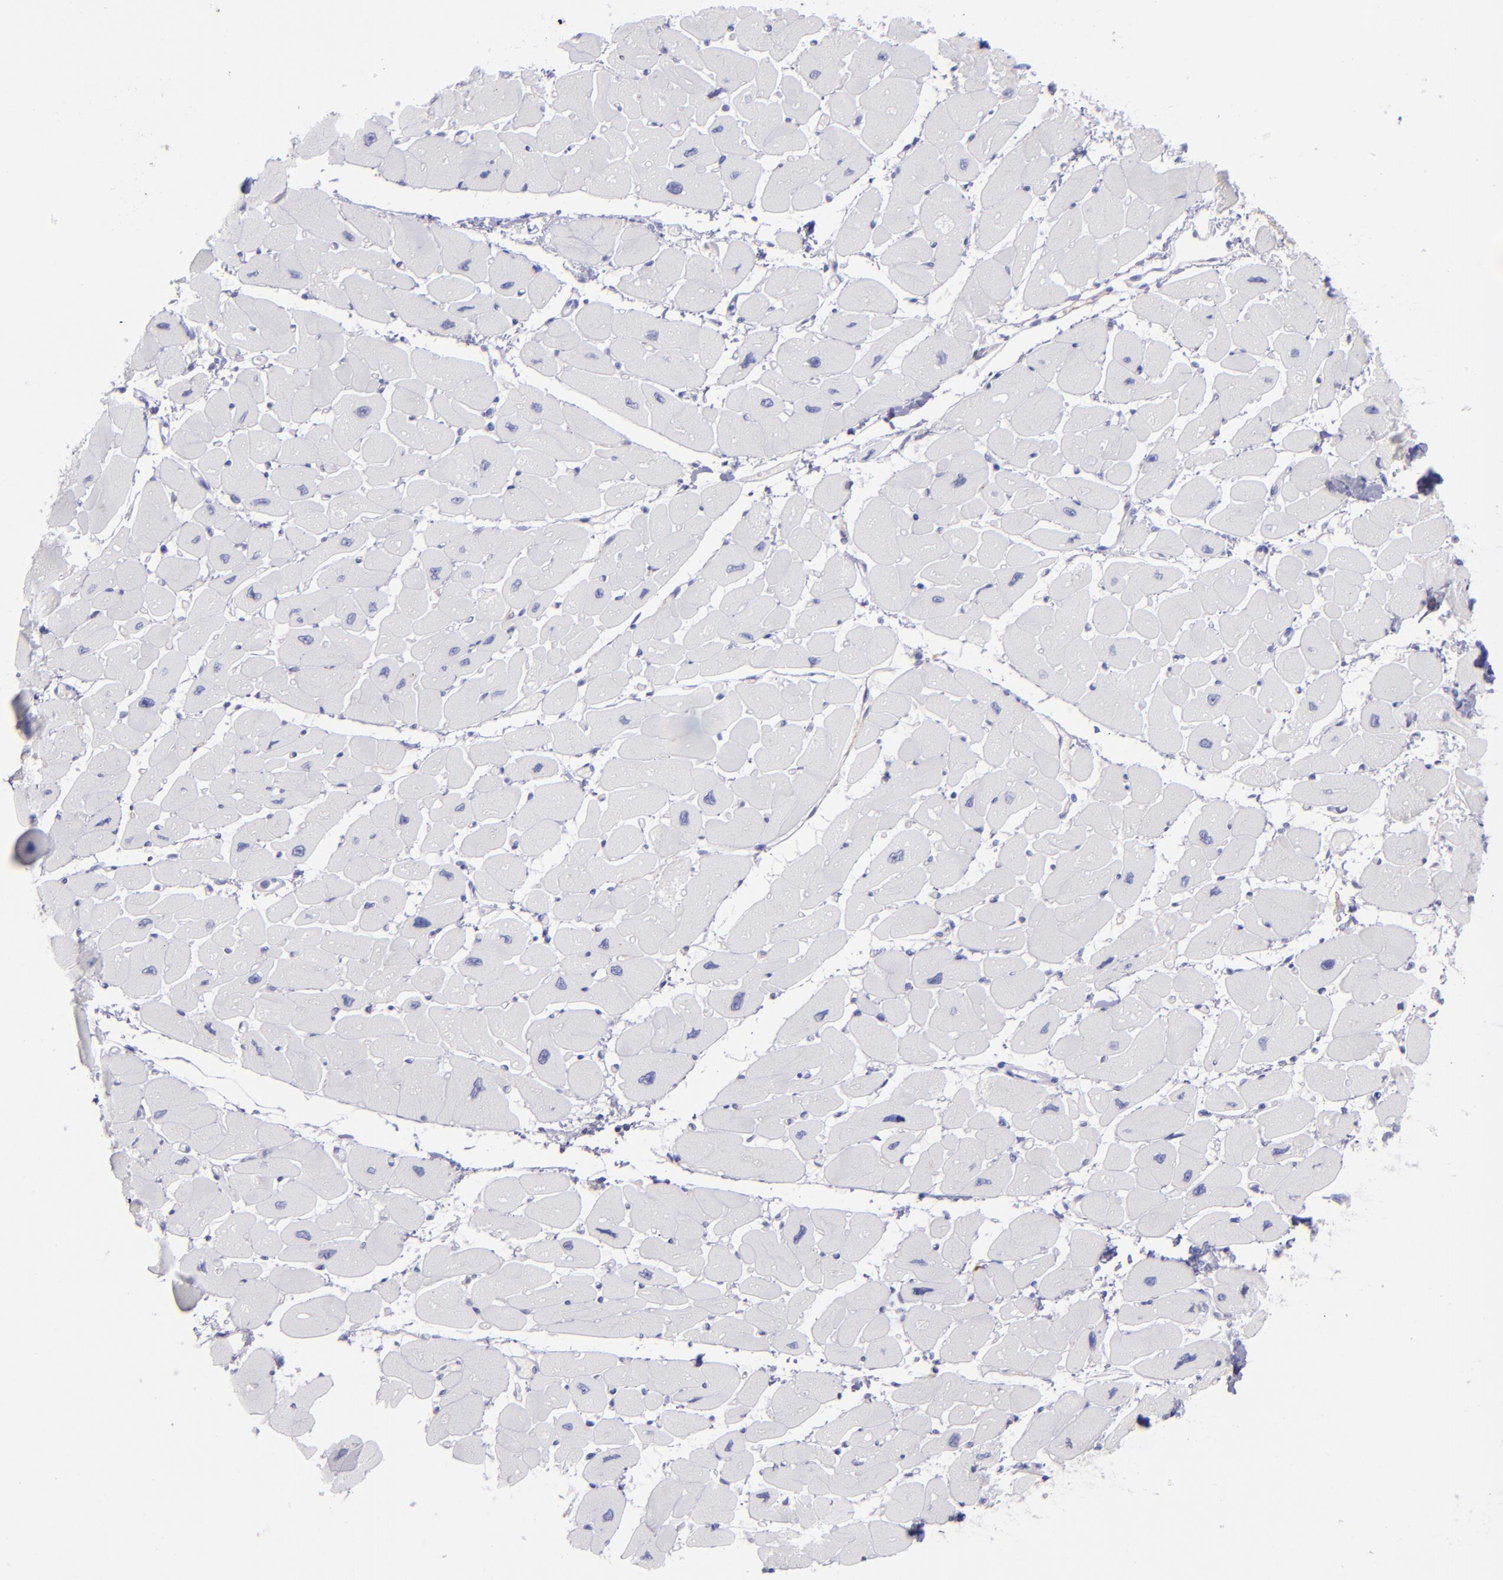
{"staining": {"intensity": "negative", "quantity": "none", "location": "none"}, "tissue": "heart muscle", "cell_type": "Cardiomyocytes", "image_type": "normal", "snomed": [{"axis": "morphology", "description": "Normal tissue, NOS"}, {"axis": "topography", "description": "Heart"}], "caption": "The photomicrograph demonstrates no significant expression in cardiomyocytes of heart muscle.", "gene": "CD82", "patient": {"sex": "female", "age": 54}}